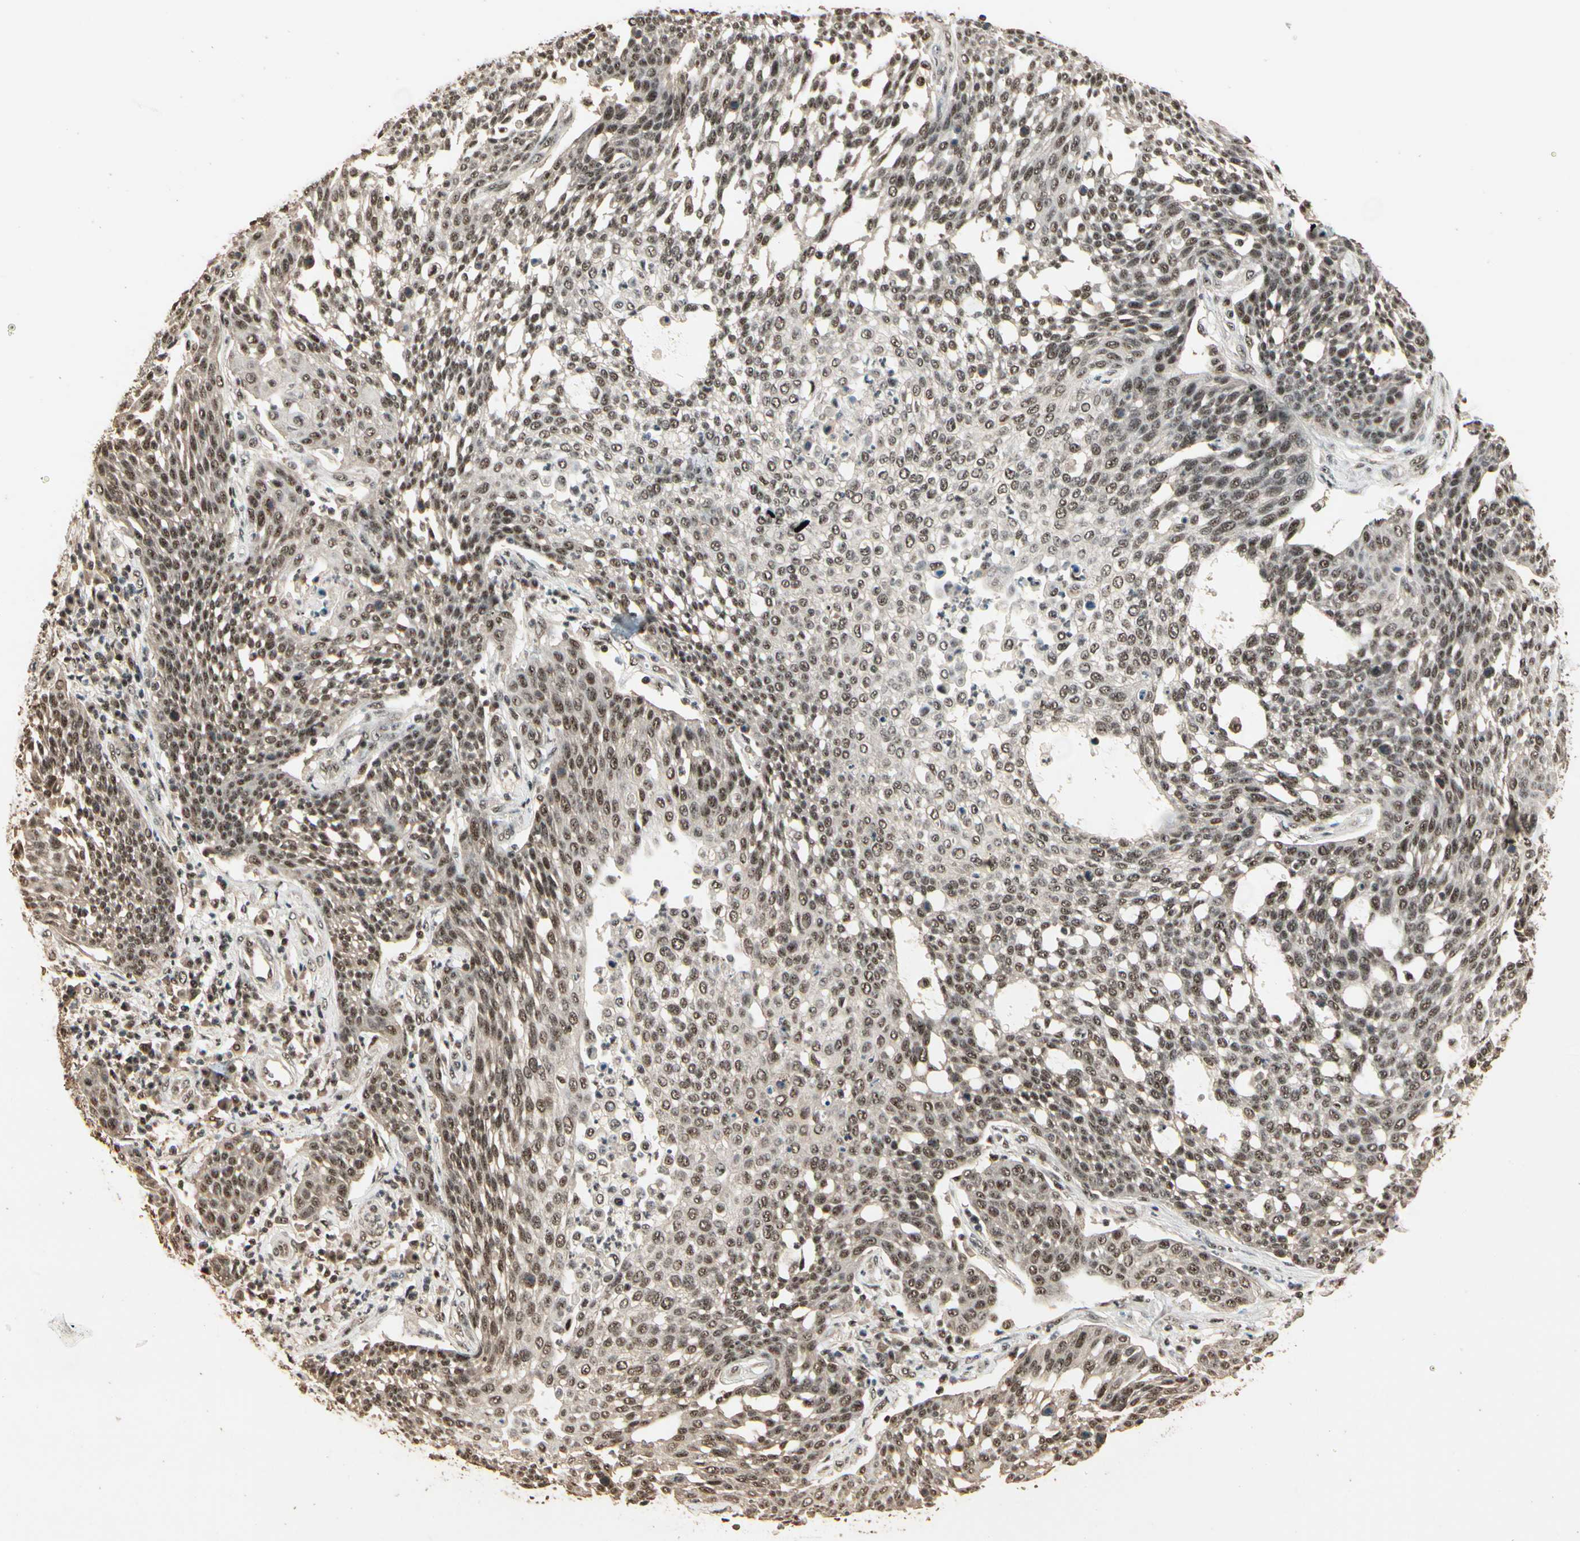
{"staining": {"intensity": "moderate", "quantity": ">75%", "location": "cytoplasmic/membranous,nuclear"}, "tissue": "cervical cancer", "cell_type": "Tumor cells", "image_type": "cancer", "snomed": [{"axis": "morphology", "description": "Squamous cell carcinoma, NOS"}, {"axis": "topography", "description": "Cervix"}], "caption": "IHC (DAB) staining of squamous cell carcinoma (cervical) reveals moderate cytoplasmic/membranous and nuclear protein staining in about >75% of tumor cells. Using DAB (3,3'-diaminobenzidine) (brown) and hematoxylin (blue) stains, captured at high magnification using brightfield microscopy.", "gene": "RBM25", "patient": {"sex": "female", "age": 34}}